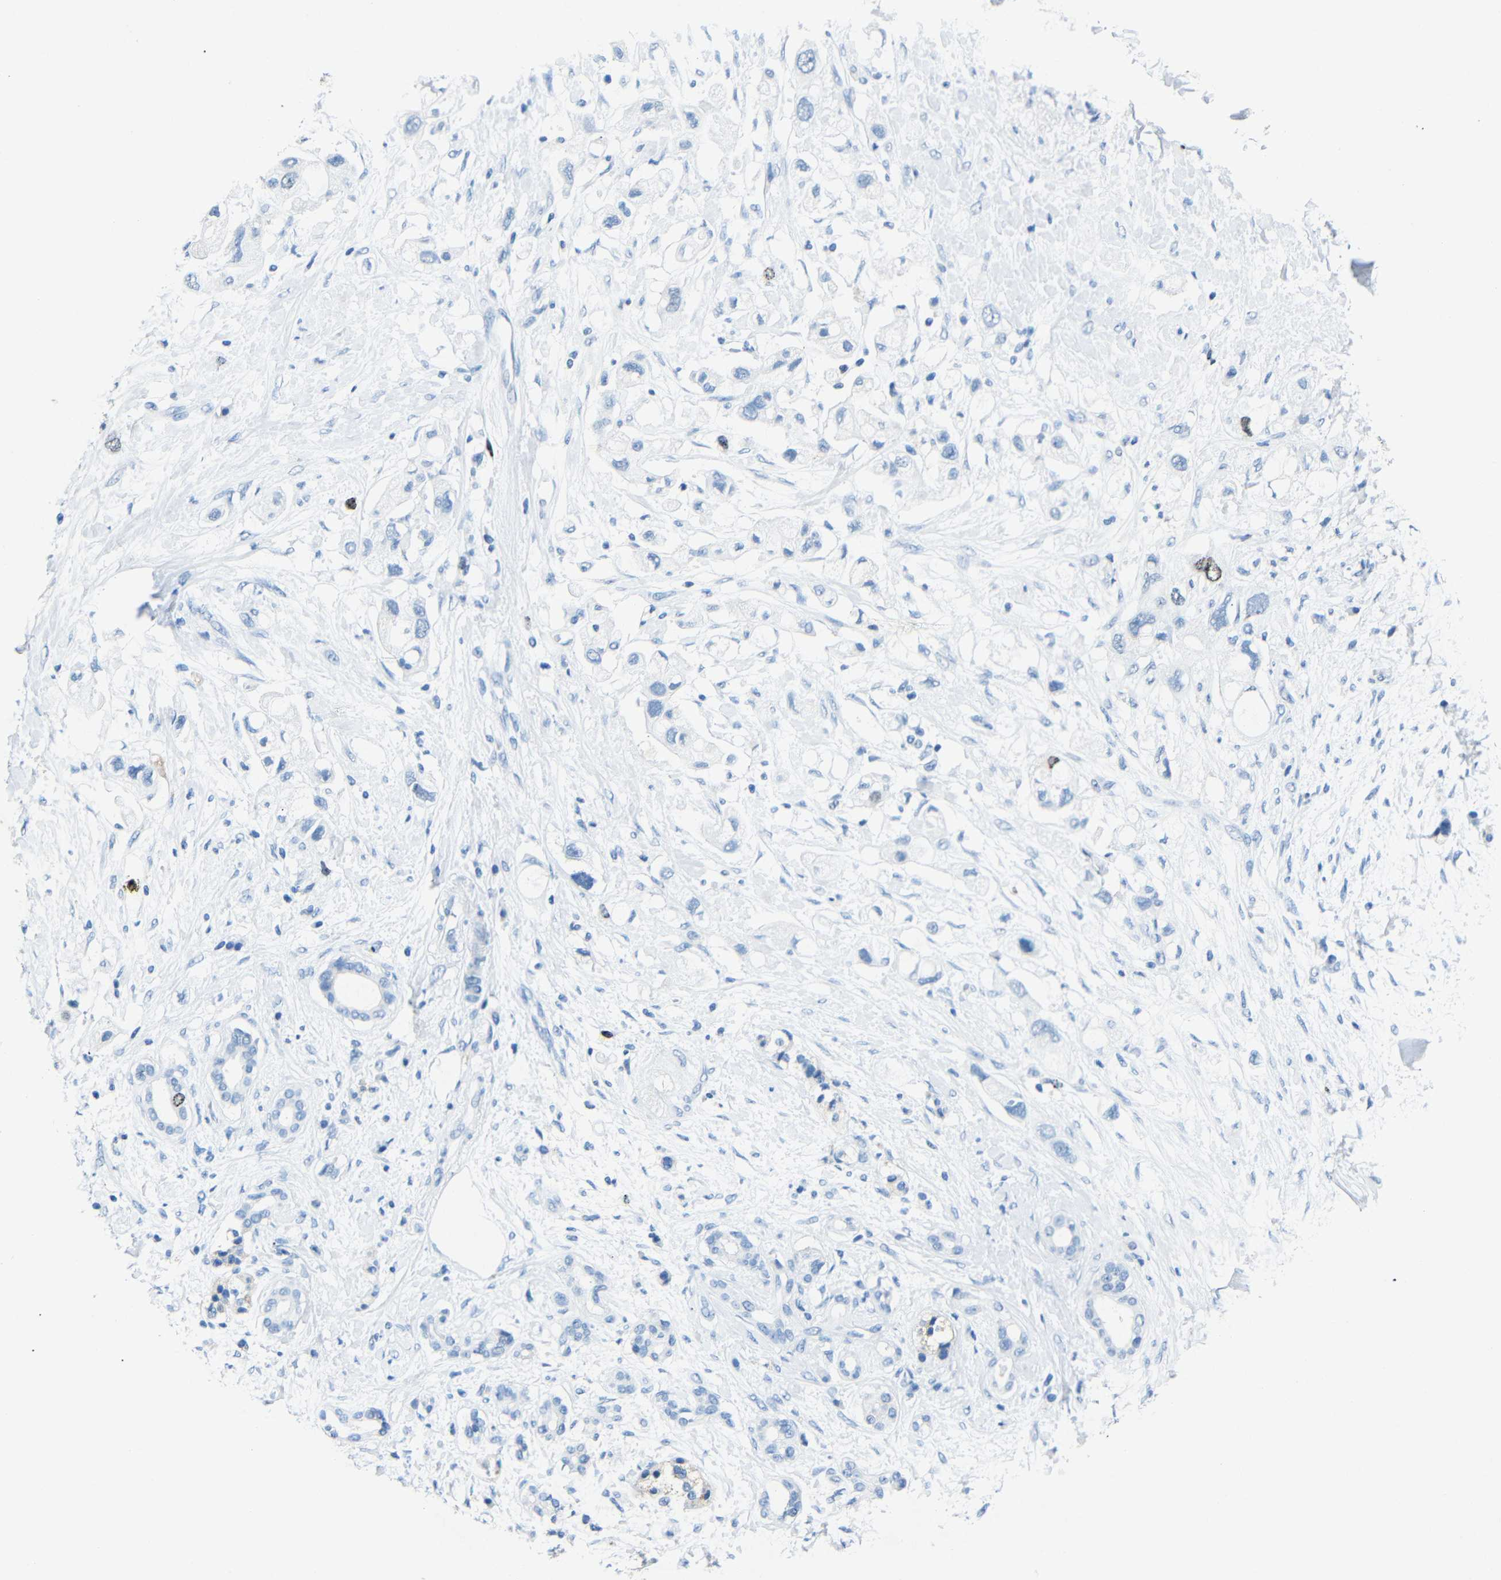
{"staining": {"intensity": "moderate", "quantity": "<25%", "location": "nuclear"}, "tissue": "pancreatic cancer", "cell_type": "Tumor cells", "image_type": "cancer", "snomed": [{"axis": "morphology", "description": "Adenocarcinoma, NOS"}, {"axis": "topography", "description": "Pancreas"}], "caption": "Immunohistochemical staining of pancreatic cancer (adenocarcinoma) displays low levels of moderate nuclear expression in about <25% of tumor cells.", "gene": "INCENP", "patient": {"sex": "female", "age": 56}}